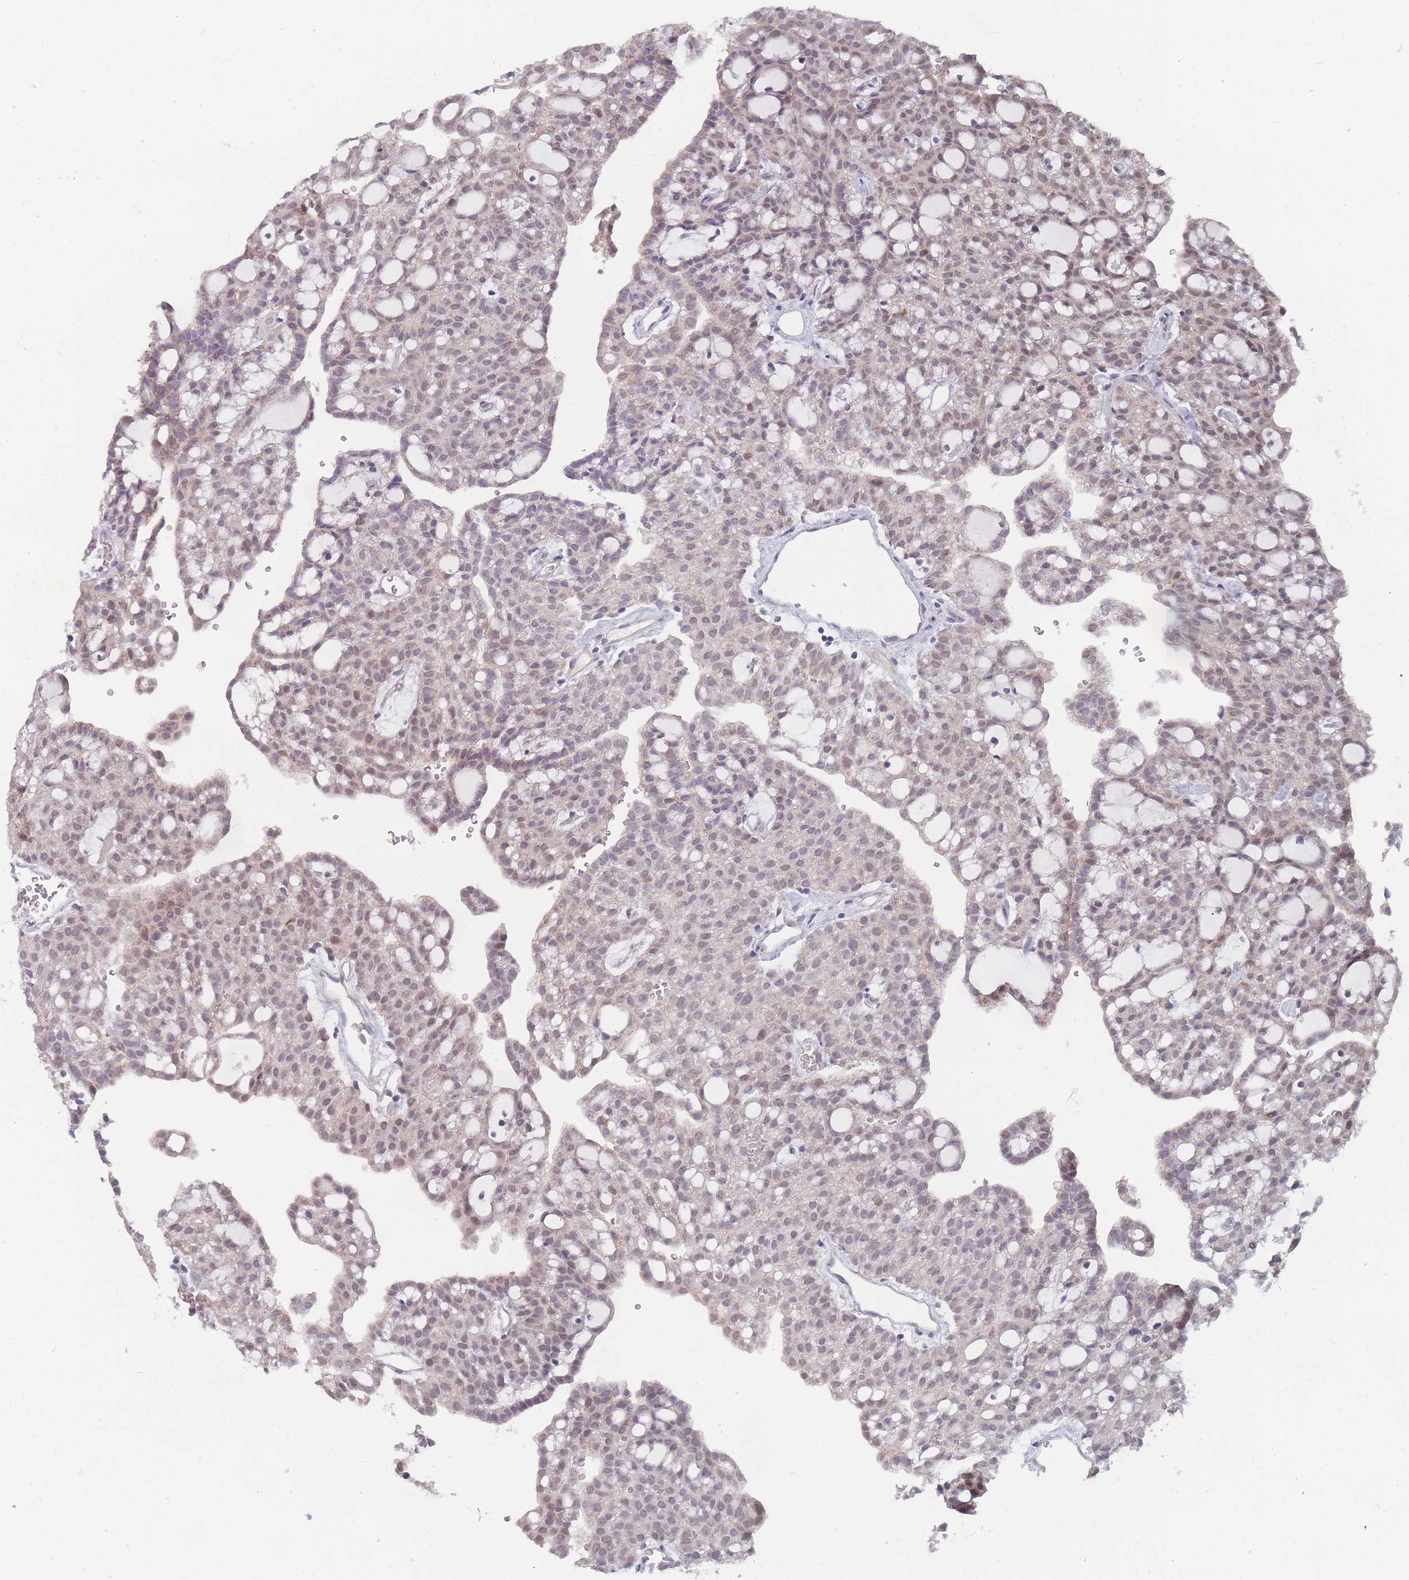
{"staining": {"intensity": "weak", "quantity": "25%-75%", "location": "nuclear"}, "tissue": "renal cancer", "cell_type": "Tumor cells", "image_type": "cancer", "snomed": [{"axis": "morphology", "description": "Adenocarcinoma, NOS"}, {"axis": "topography", "description": "Kidney"}], "caption": "A photomicrograph of renal cancer stained for a protein shows weak nuclear brown staining in tumor cells. (Stains: DAB in brown, nuclei in blue, Microscopy: brightfield microscopy at high magnification).", "gene": "PEX7", "patient": {"sex": "male", "age": 63}}